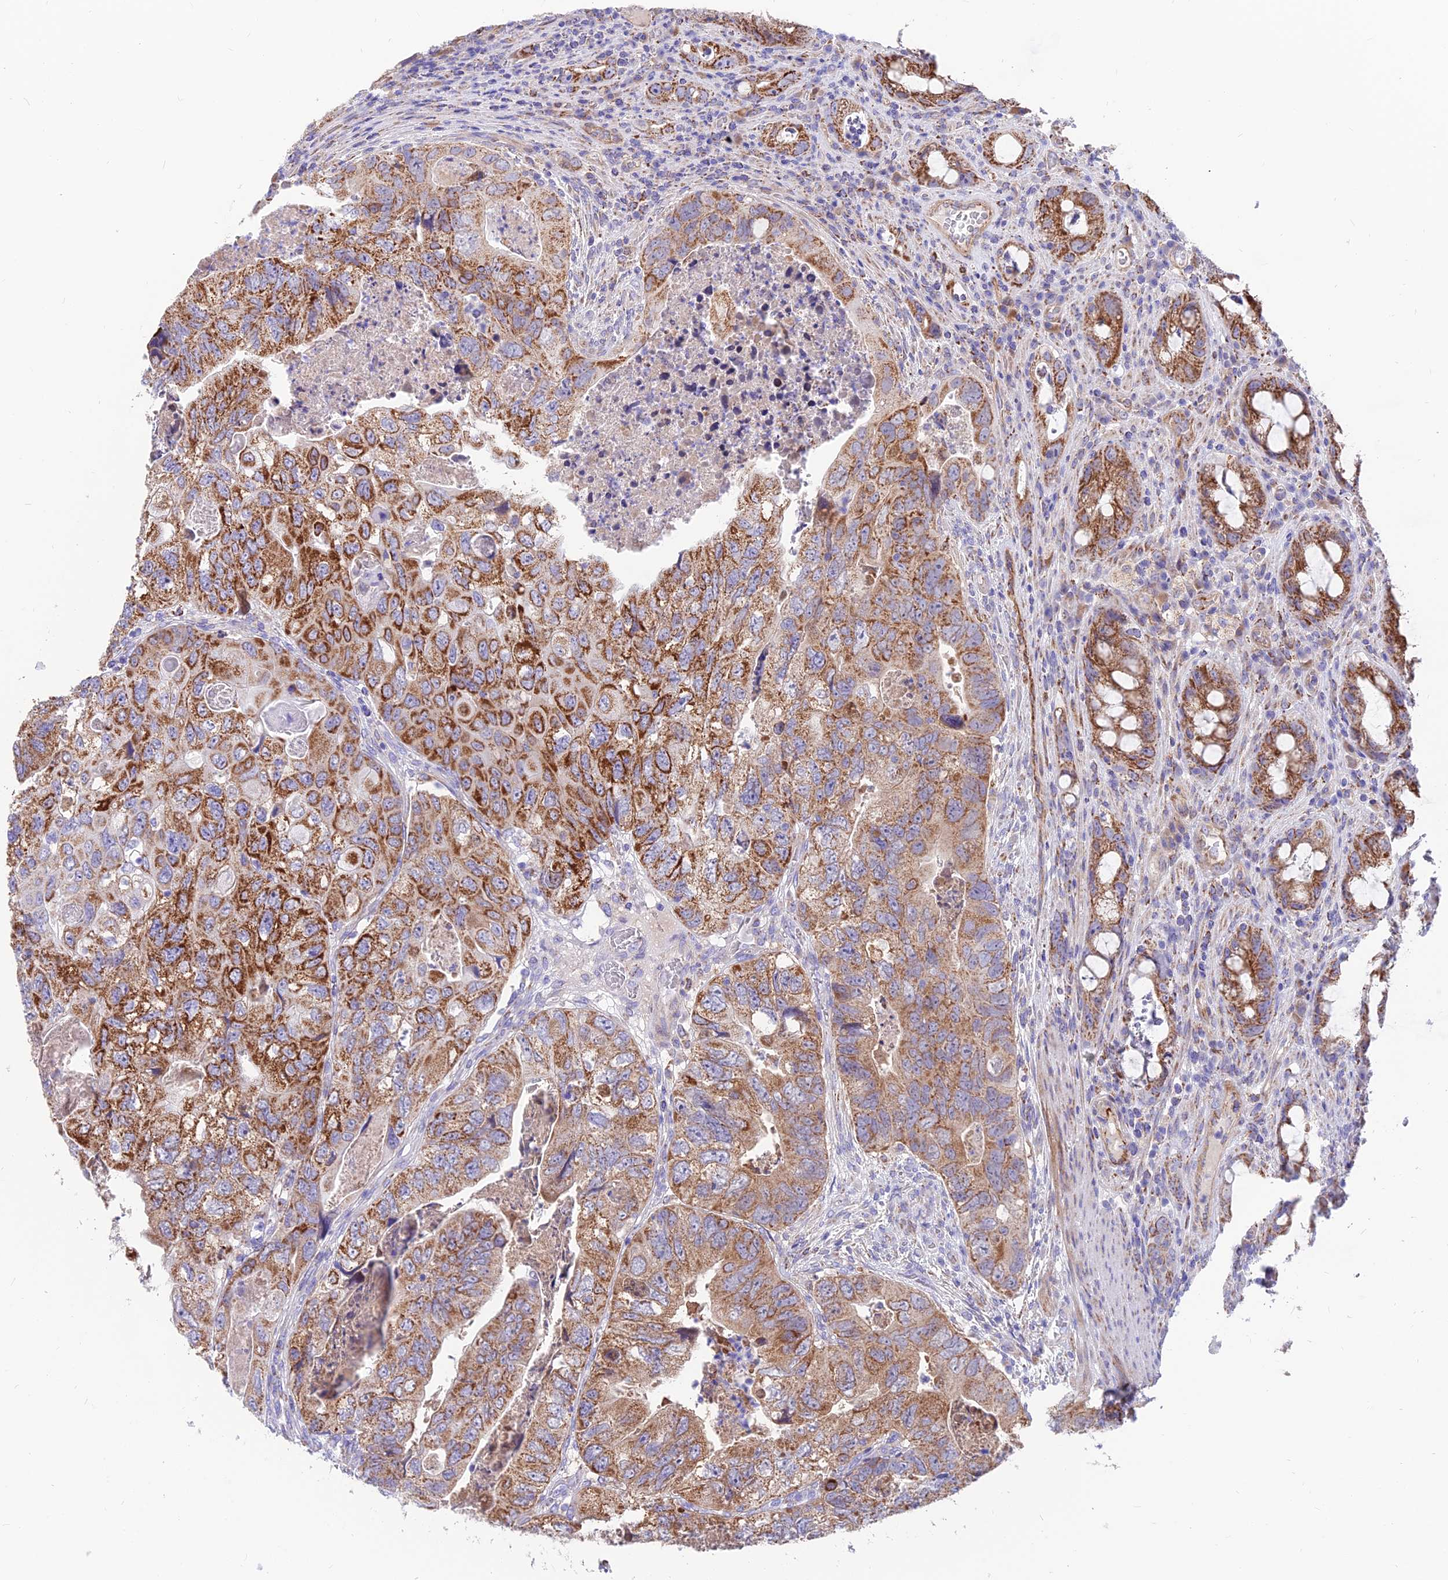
{"staining": {"intensity": "strong", "quantity": ">75%", "location": "cytoplasmic/membranous"}, "tissue": "colorectal cancer", "cell_type": "Tumor cells", "image_type": "cancer", "snomed": [{"axis": "morphology", "description": "Adenocarcinoma, NOS"}, {"axis": "topography", "description": "Rectum"}], "caption": "Human colorectal adenocarcinoma stained with a protein marker displays strong staining in tumor cells.", "gene": "TIGD6", "patient": {"sex": "male", "age": 63}}